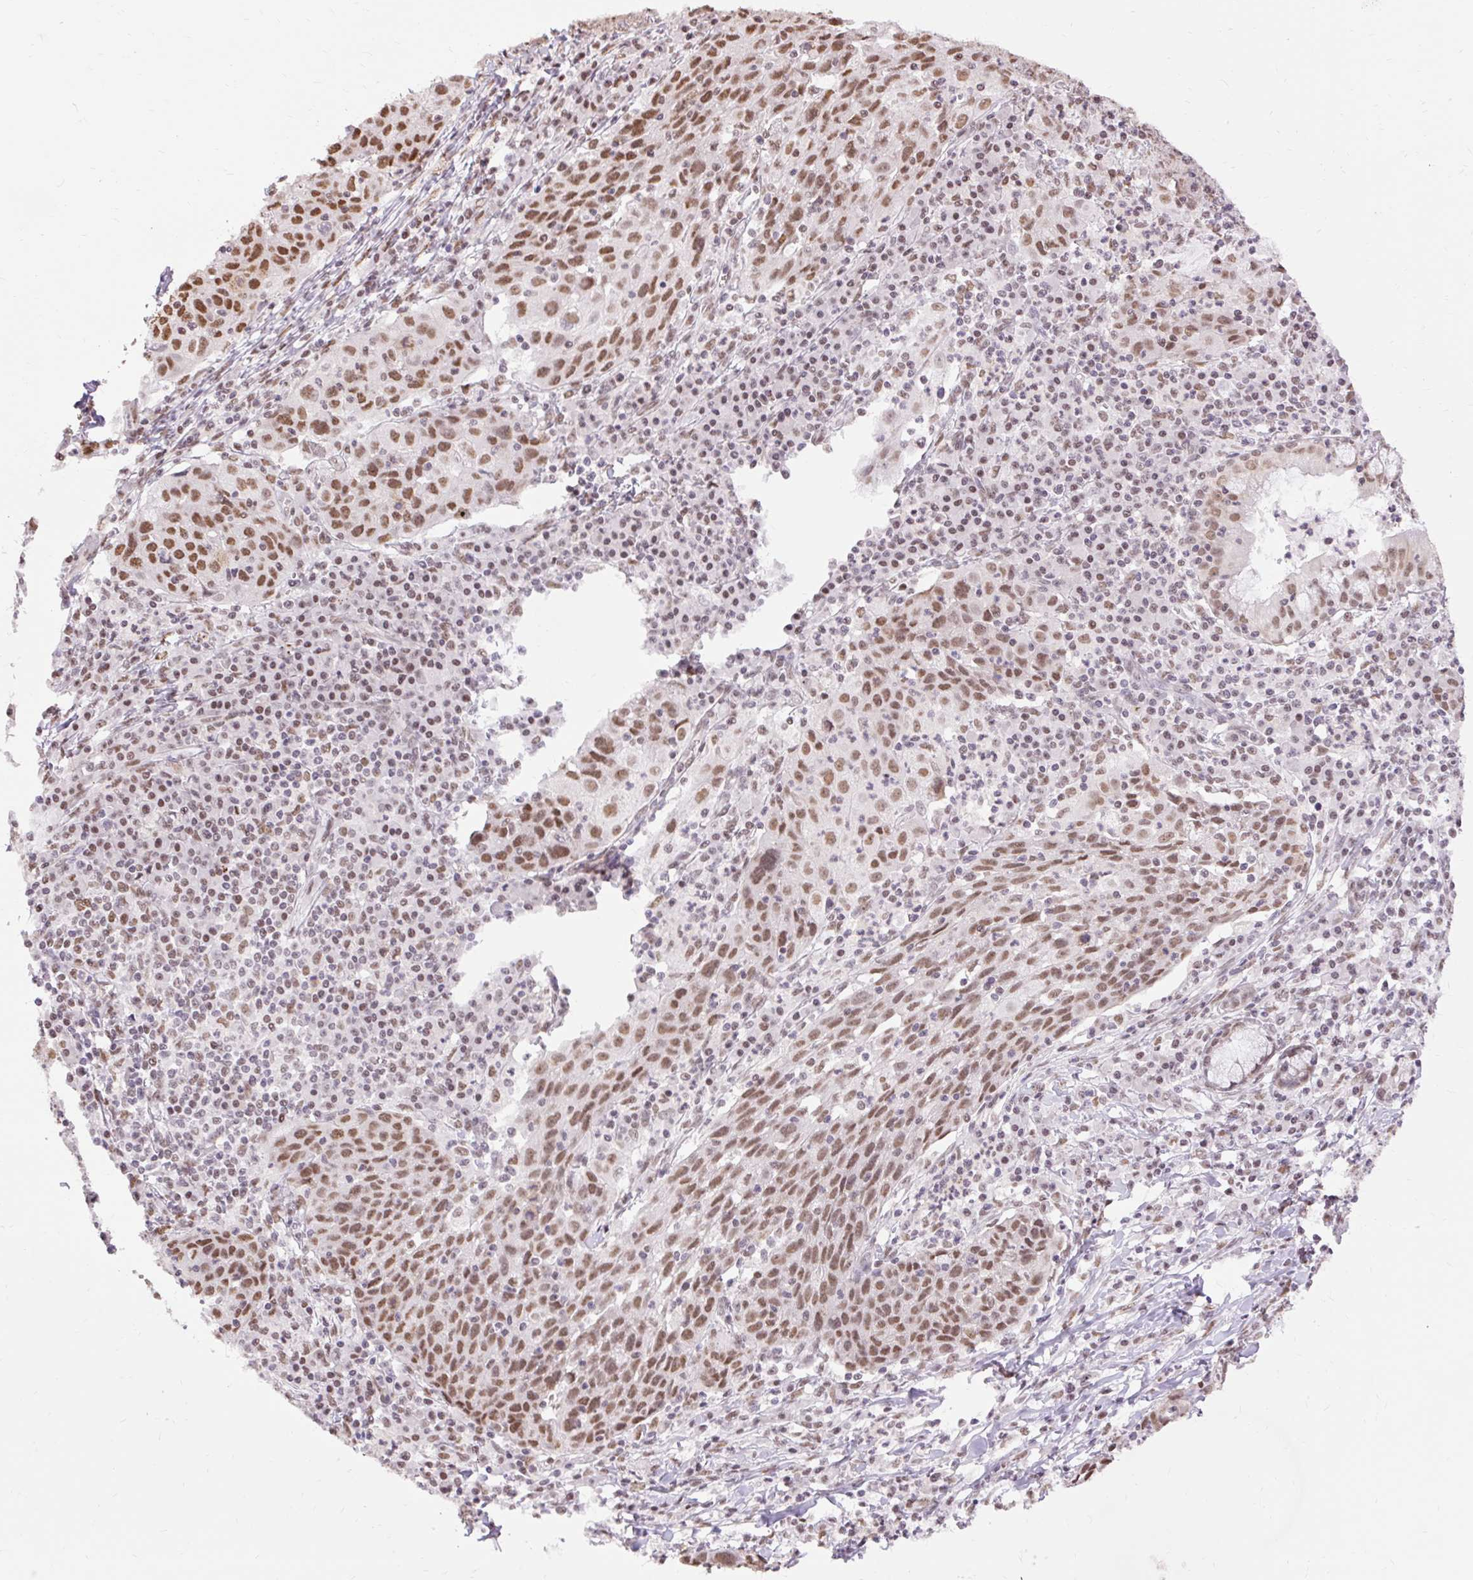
{"staining": {"intensity": "moderate", "quantity": ">75%", "location": "nuclear"}, "tissue": "lung cancer", "cell_type": "Tumor cells", "image_type": "cancer", "snomed": [{"axis": "morphology", "description": "Squamous cell carcinoma, NOS"}, {"axis": "morphology", "description": "Squamous cell carcinoma, metastatic, NOS"}, {"axis": "topography", "description": "Bronchus"}, {"axis": "topography", "description": "Lung"}], "caption": "Metastatic squamous cell carcinoma (lung) was stained to show a protein in brown. There is medium levels of moderate nuclear positivity in approximately >75% of tumor cells. (Stains: DAB (3,3'-diaminobenzidine) in brown, nuclei in blue, Microscopy: brightfield microscopy at high magnification).", "gene": "NPIPB12", "patient": {"sex": "male", "age": 62}}